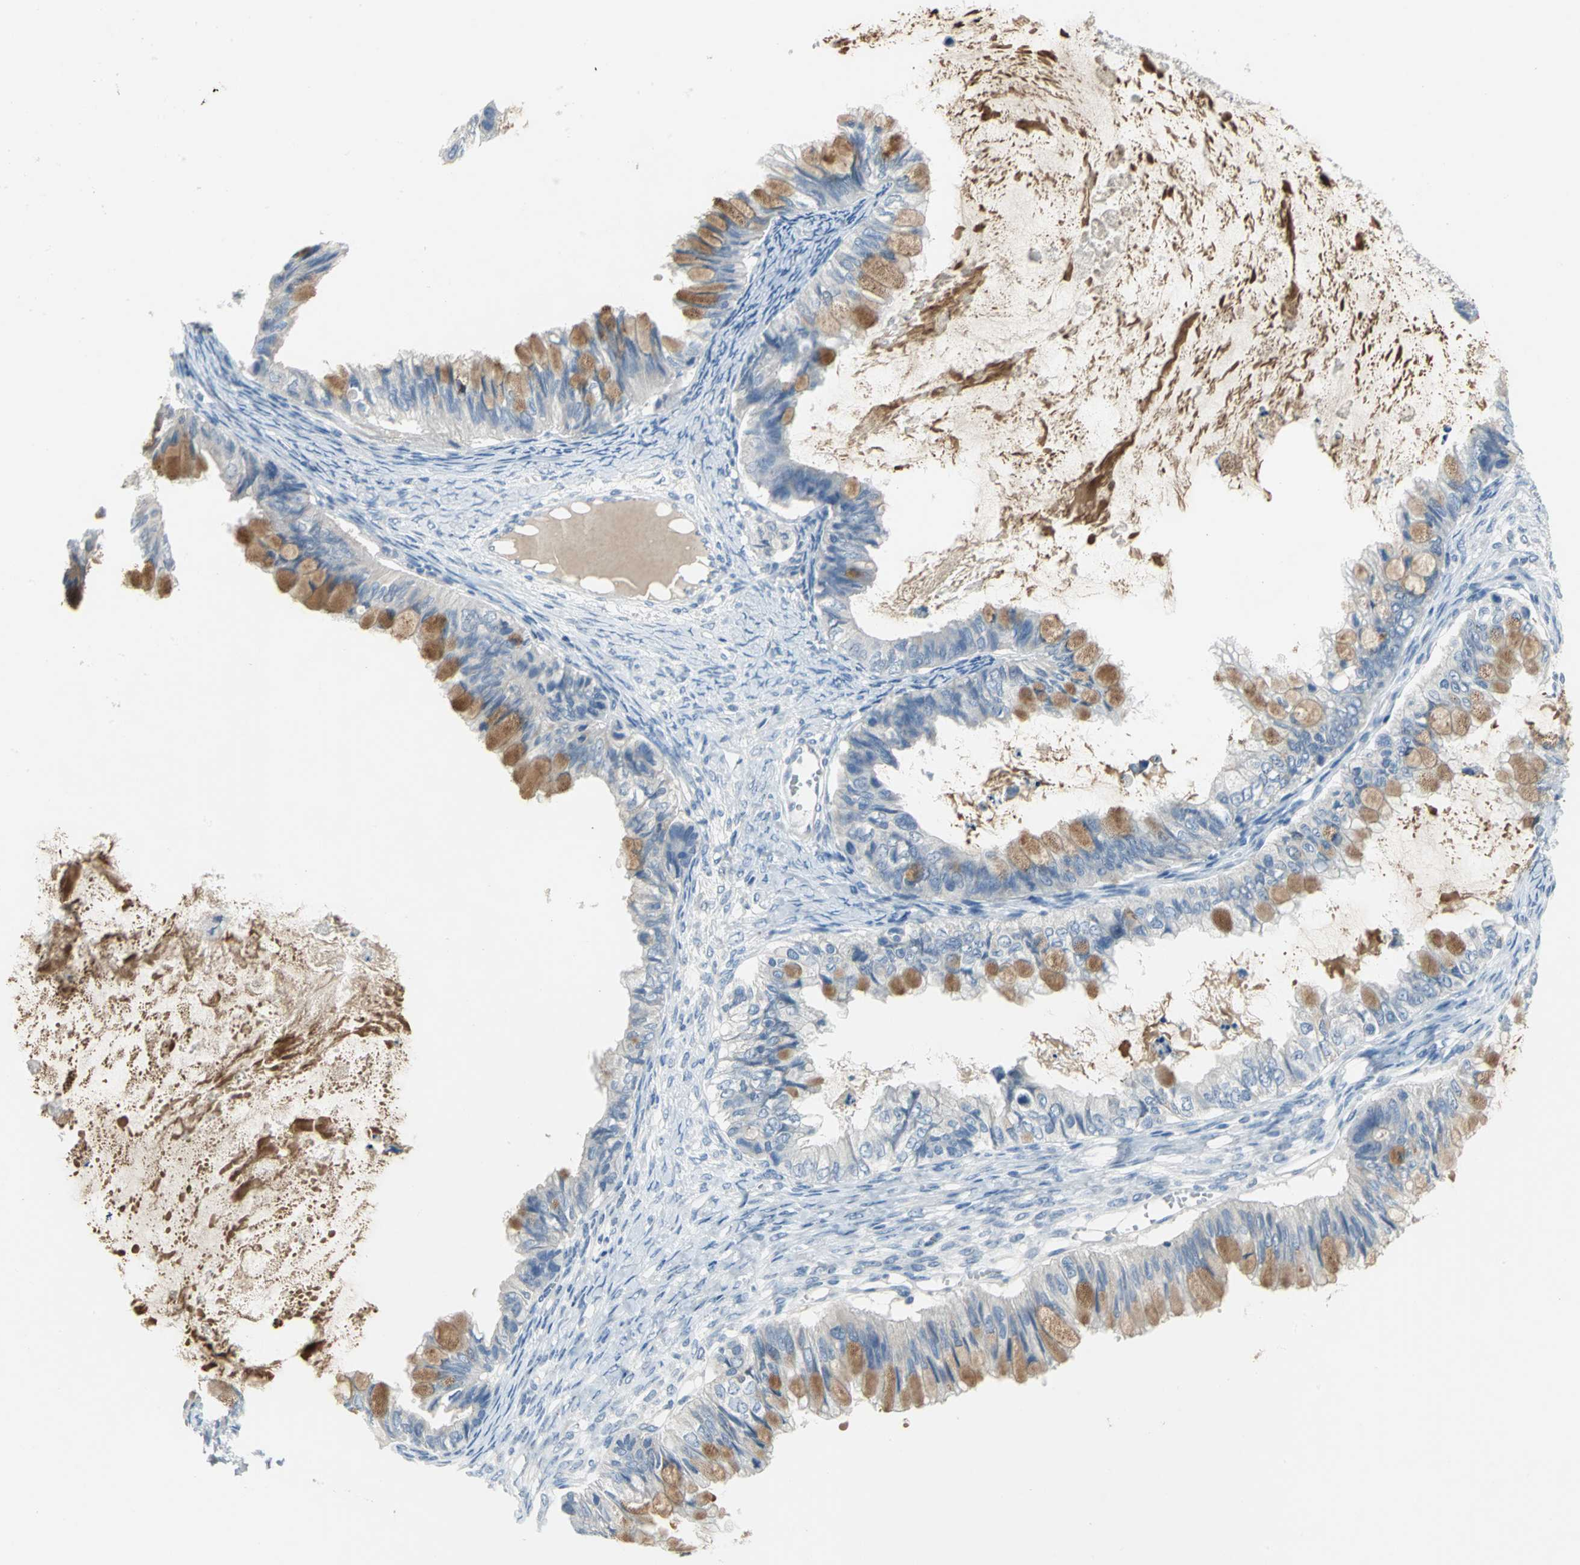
{"staining": {"intensity": "moderate", "quantity": ">75%", "location": "cytoplasmic/membranous"}, "tissue": "ovarian cancer", "cell_type": "Tumor cells", "image_type": "cancer", "snomed": [{"axis": "morphology", "description": "Cystadenocarcinoma, mucinous, NOS"}, {"axis": "topography", "description": "Ovary"}], "caption": "Mucinous cystadenocarcinoma (ovarian) stained with immunohistochemistry (IHC) displays moderate cytoplasmic/membranous expression in approximately >75% of tumor cells.", "gene": "PTGDS", "patient": {"sex": "female", "age": 80}}